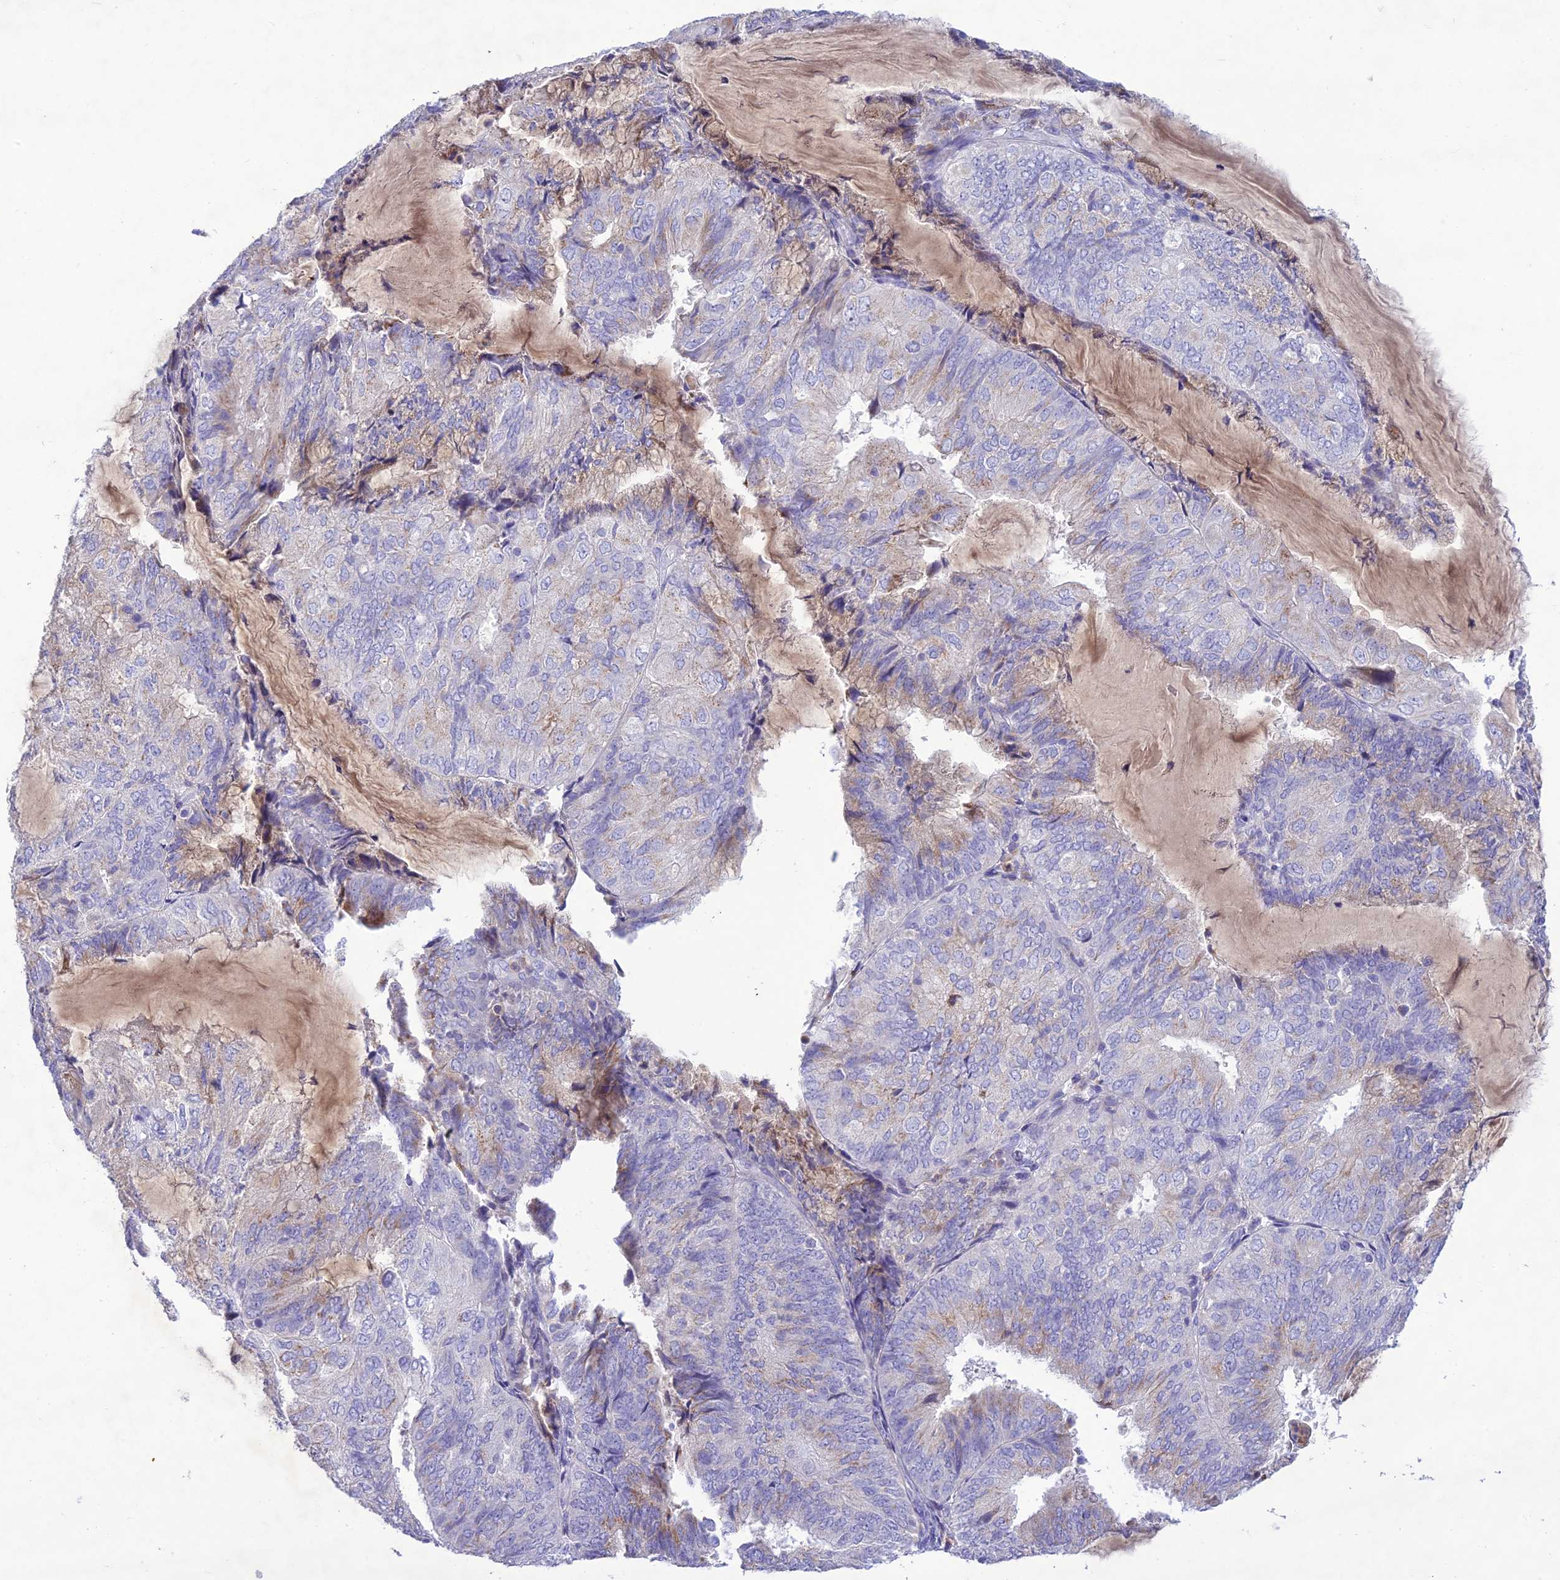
{"staining": {"intensity": "weak", "quantity": "<25%", "location": "cytoplasmic/membranous"}, "tissue": "endometrial cancer", "cell_type": "Tumor cells", "image_type": "cancer", "snomed": [{"axis": "morphology", "description": "Adenocarcinoma, NOS"}, {"axis": "topography", "description": "Endometrium"}], "caption": "DAB (3,3'-diaminobenzidine) immunohistochemical staining of endometrial cancer (adenocarcinoma) demonstrates no significant staining in tumor cells.", "gene": "SLC13A5", "patient": {"sex": "female", "age": 81}}